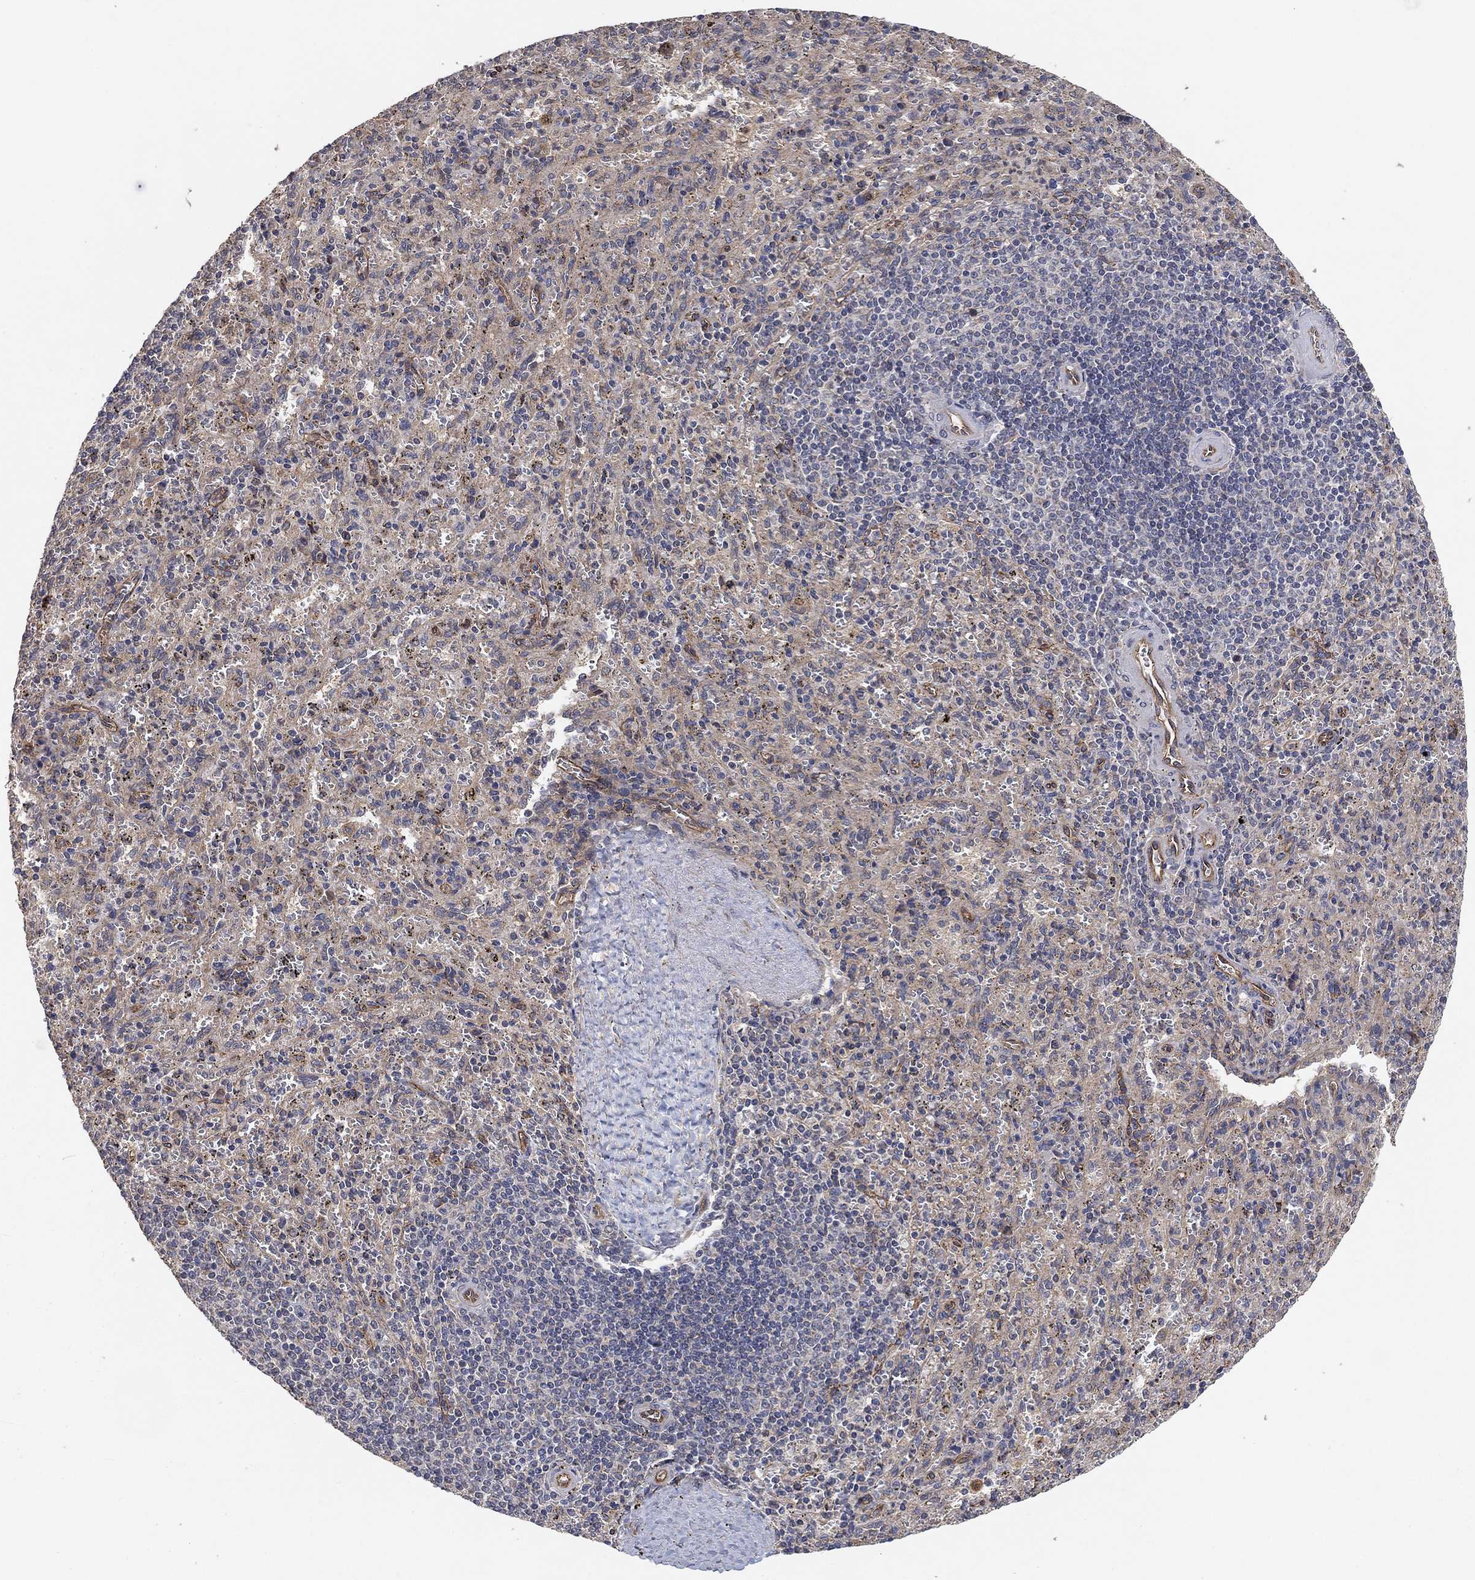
{"staining": {"intensity": "negative", "quantity": "none", "location": "none"}, "tissue": "spleen", "cell_type": "Cells in red pulp", "image_type": "normal", "snomed": [{"axis": "morphology", "description": "Normal tissue, NOS"}, {"axis": "topography", "description": "Spleen"}], "caption": "Human spleen stained for a protein using IHC exhibits no positivity in cells in red pulp.", "gene": "MCUR1", "patient": {"sex": "male", "age": 57}}